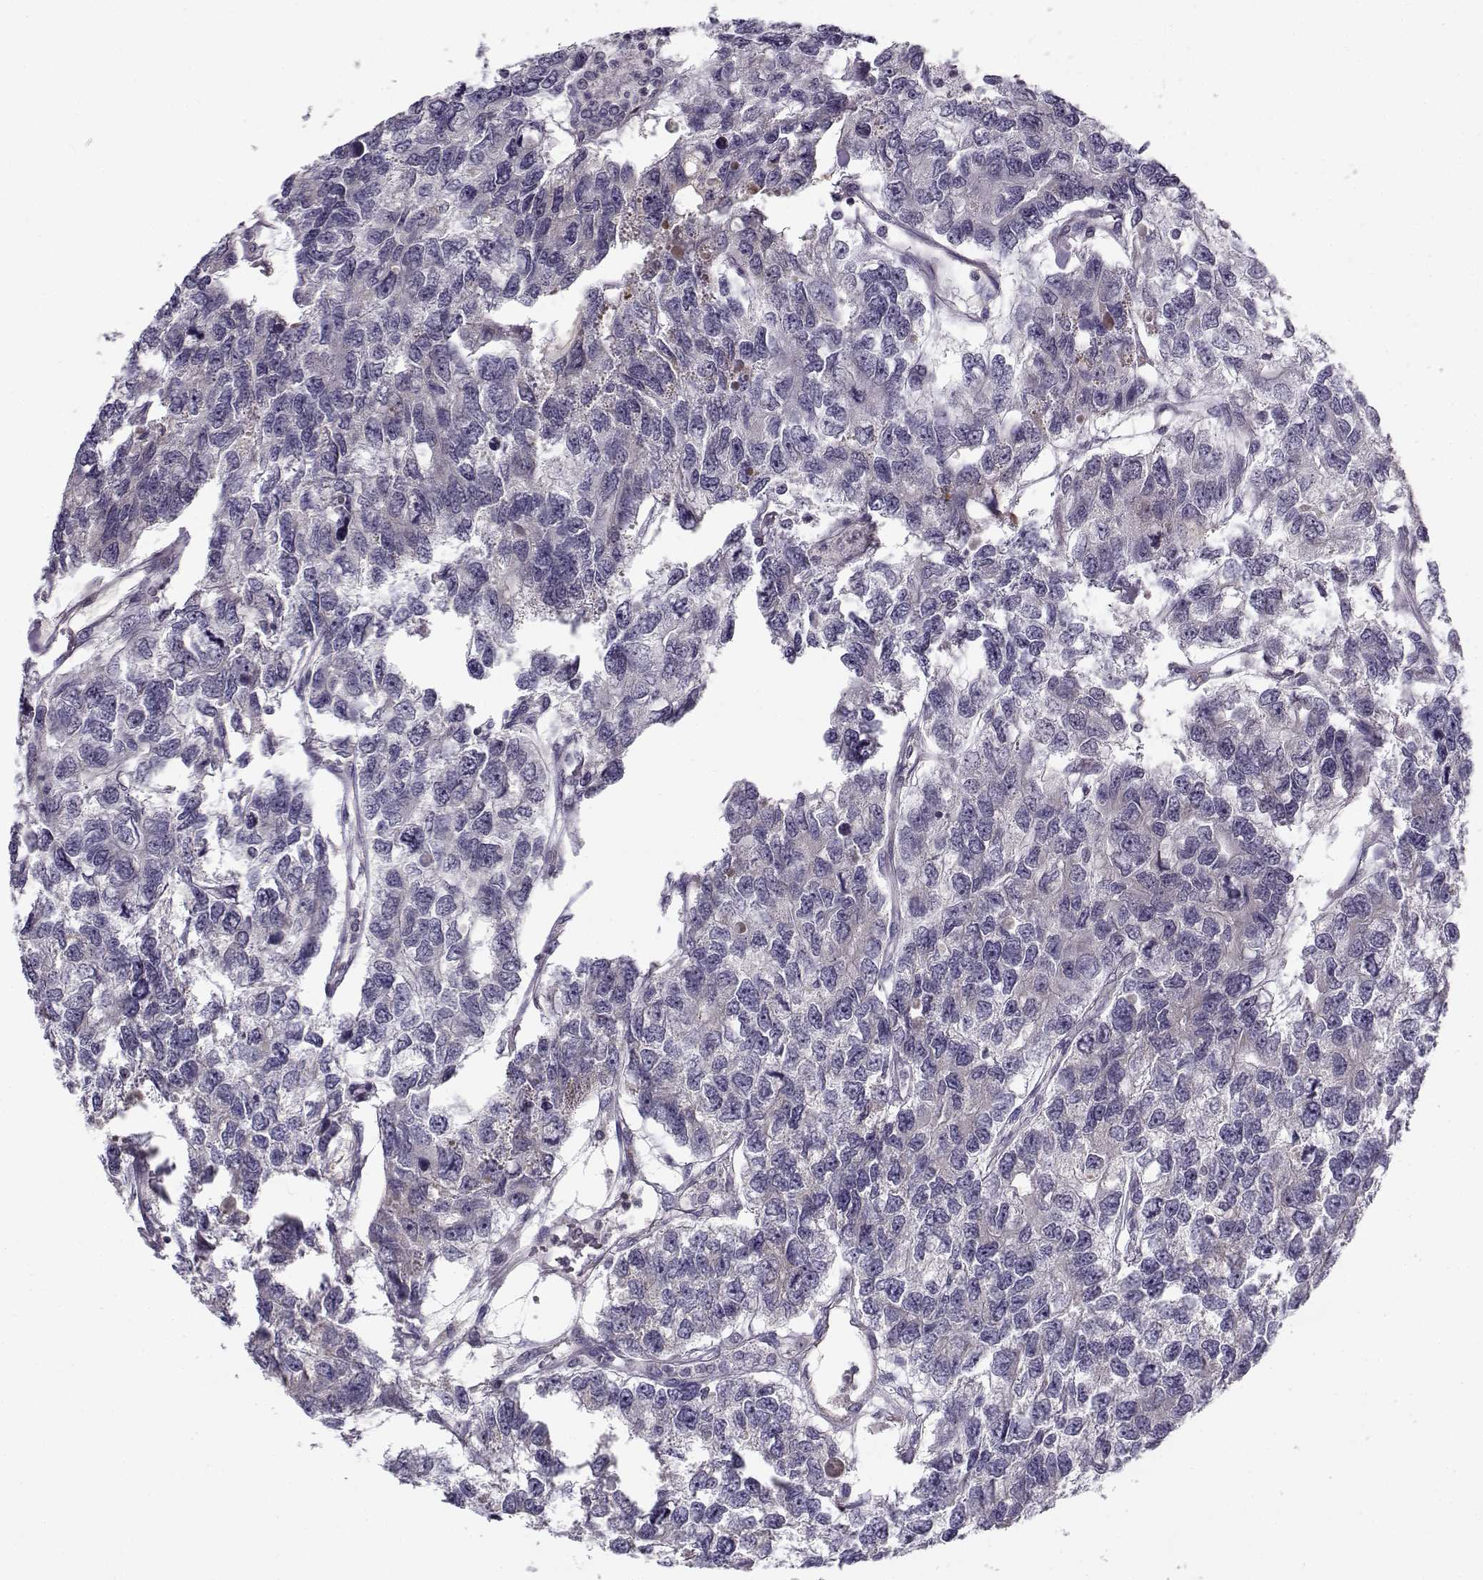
{"staining": {"intensity": "negative", "quantity": "none", "location": "none"}, "tissue": "testis cancer", "cell_type": "Tumor cells", "image_type": "cancer", "snomed": [{"axis": "morphology", "description": "Seminoma, NOS"}, {"axis": "topography", "description": "Testis"}], "caption": "Image shows no significant protein positivity in tumor cells of testis cancer. (DAB IHC with hematoxylin counter stain).", "gene": "DDX25", "patient": {"sex": "male", "age": 52}}